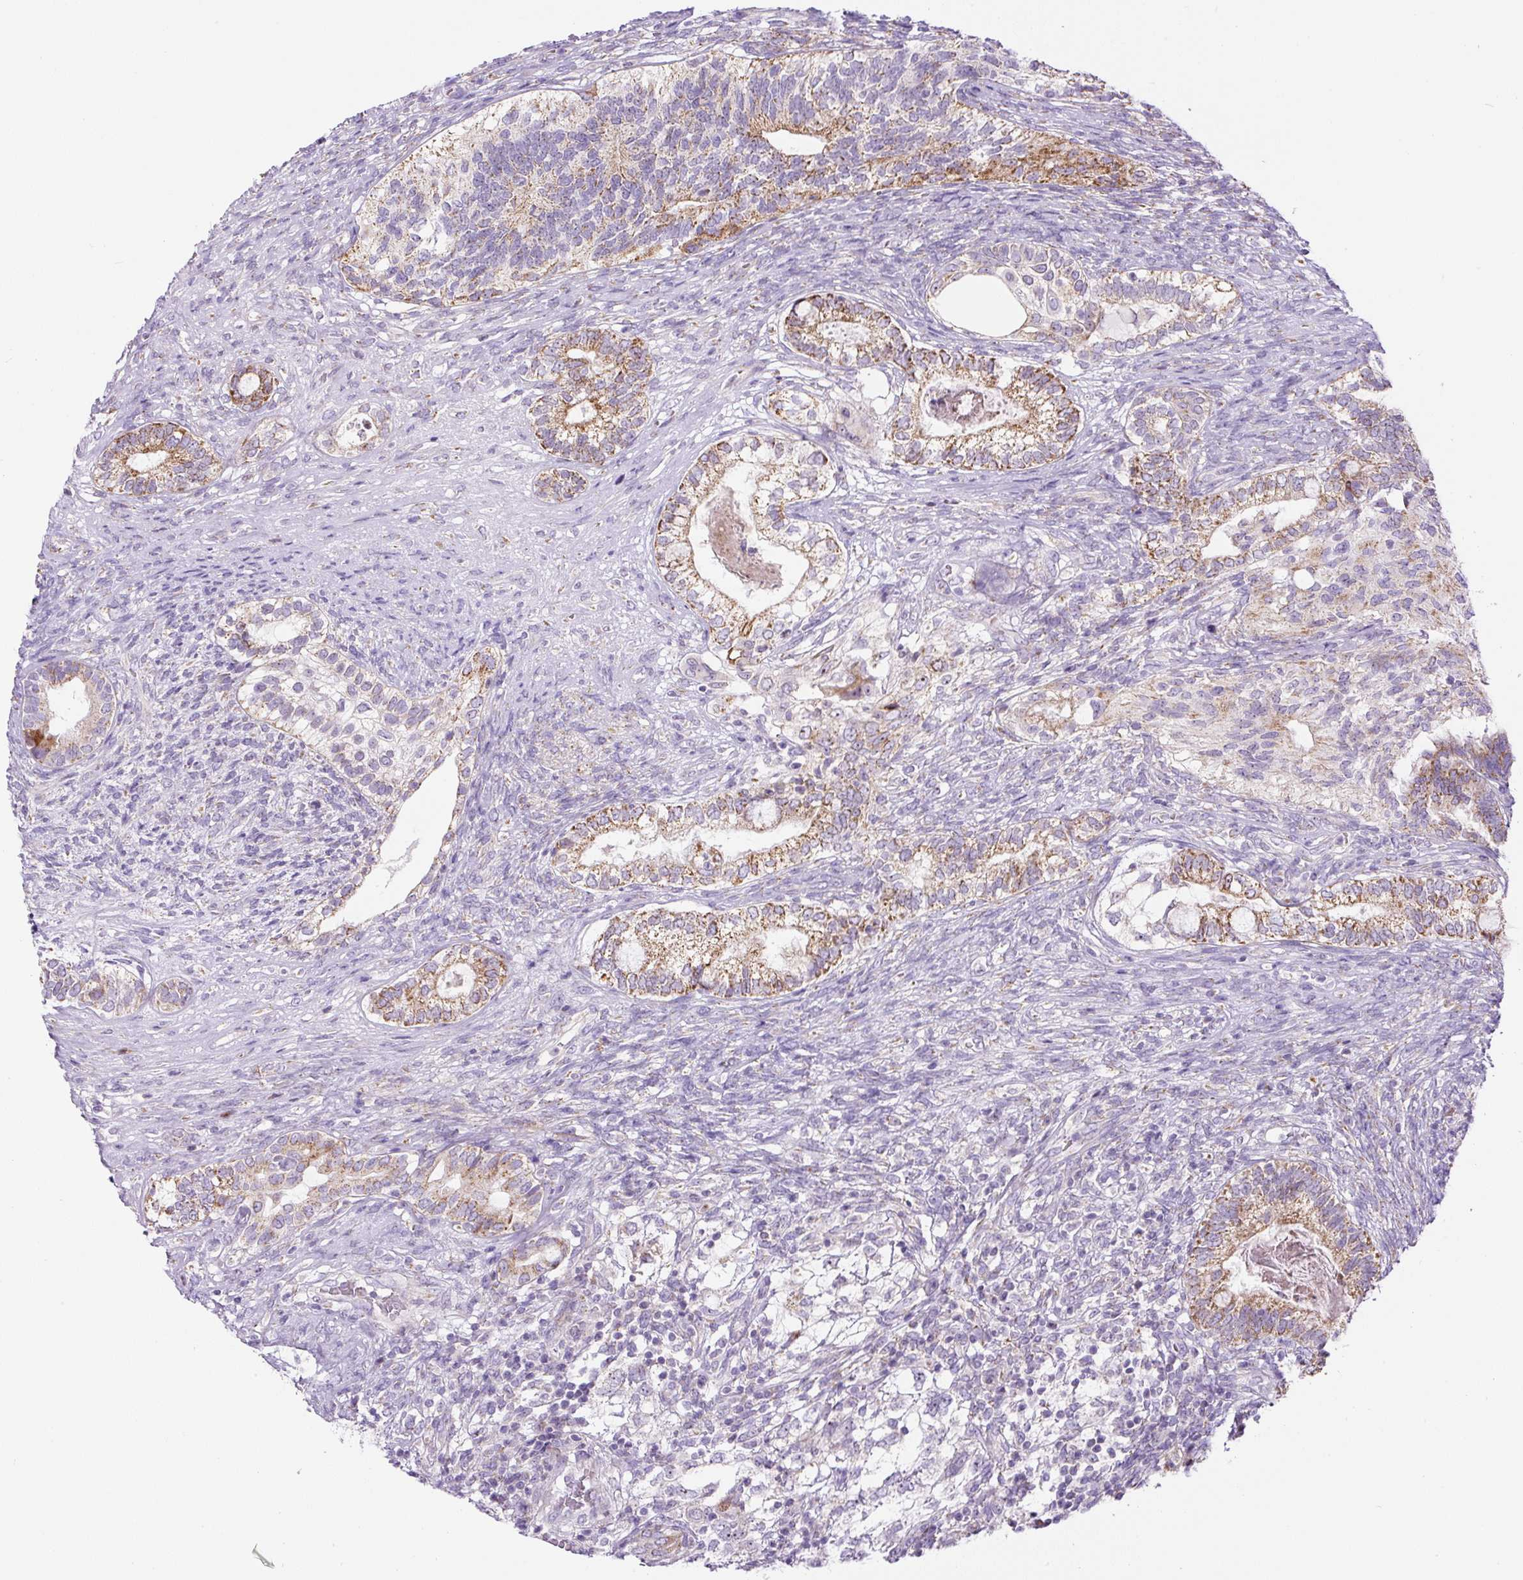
{"staining": {"intensity": "moderate", "quantity": ">75%", "location": "cytoplasmic/membranous"}, "tissue": "testis cancer", "cell_type": "Tumor cells", "image_type": "cancer", "snomed": [{"axis": "morphology", "description": "Seminoma, NOS"}, {"axis": "morphology", "description": "Carcinoma, Embryonal, NOS"}, {"axis": "topography", "description": "Testis"}], "caption": "The immunohistochemical stain shows moderate cytoplasmic/membranous positivity in tumor cells of seminoma (testis) tissue.", "gene": "ZNF596", "patient": {"sex": "male", "age": 41}}